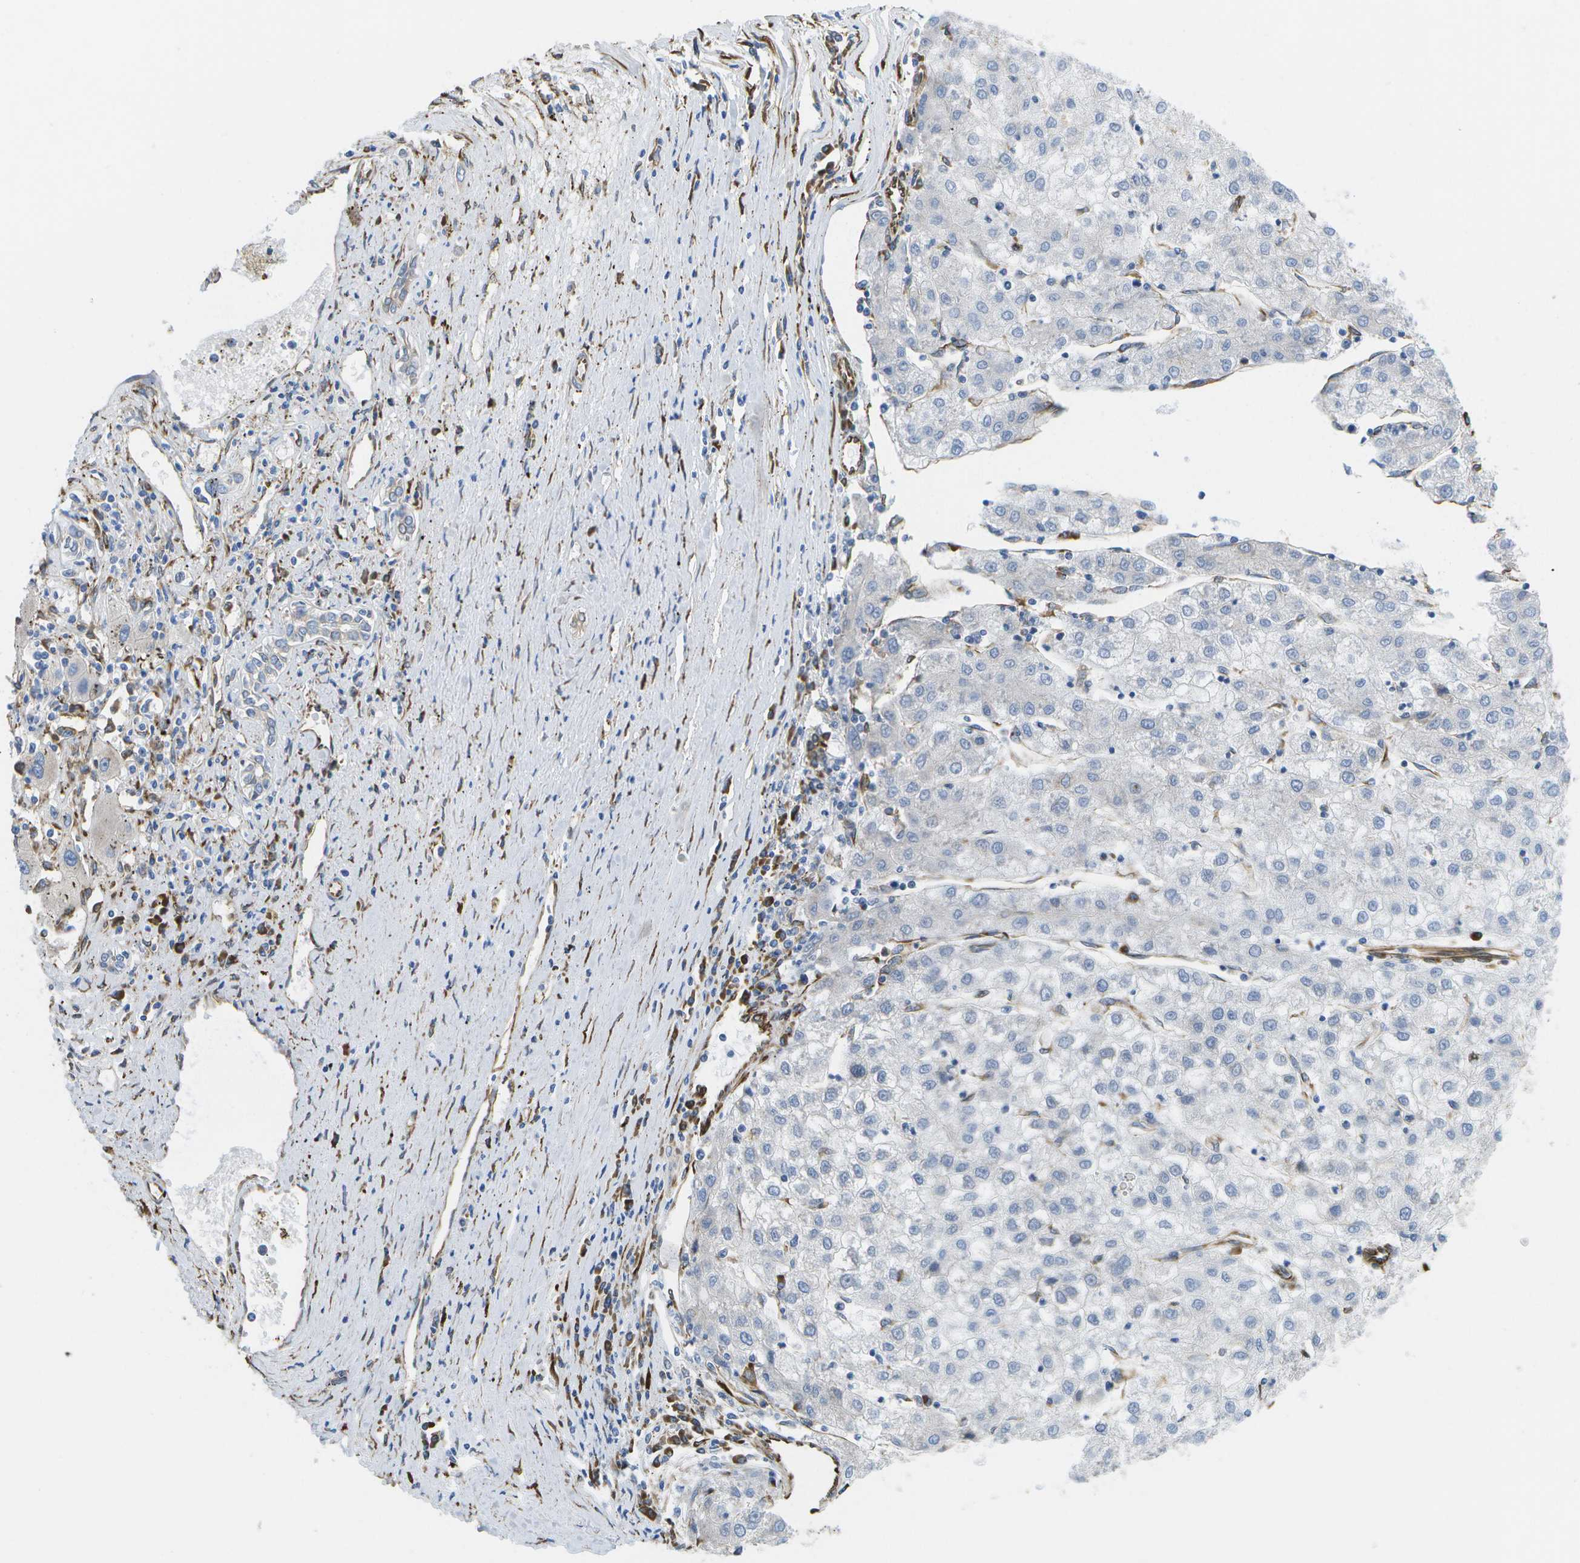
{"staining": {"intensity": "negative", "quantity": "none", "location": "none"}, "tissue": "liver cancer", "cell_type": "Tumor cells", "image_type": "cancer", "snomed": [{"axis": "morphology", "description": "Carcinoma, Hepatocellular, NOS"}, {"axis": "topography", "description": "Liver"}], "caption": "Histopathology image shows no protein expression in tumor cells of liver hepatocellular carcinoma tissue.", "gene": "ZDHHC17", "patient": {"sex": "male", "age": 72}}